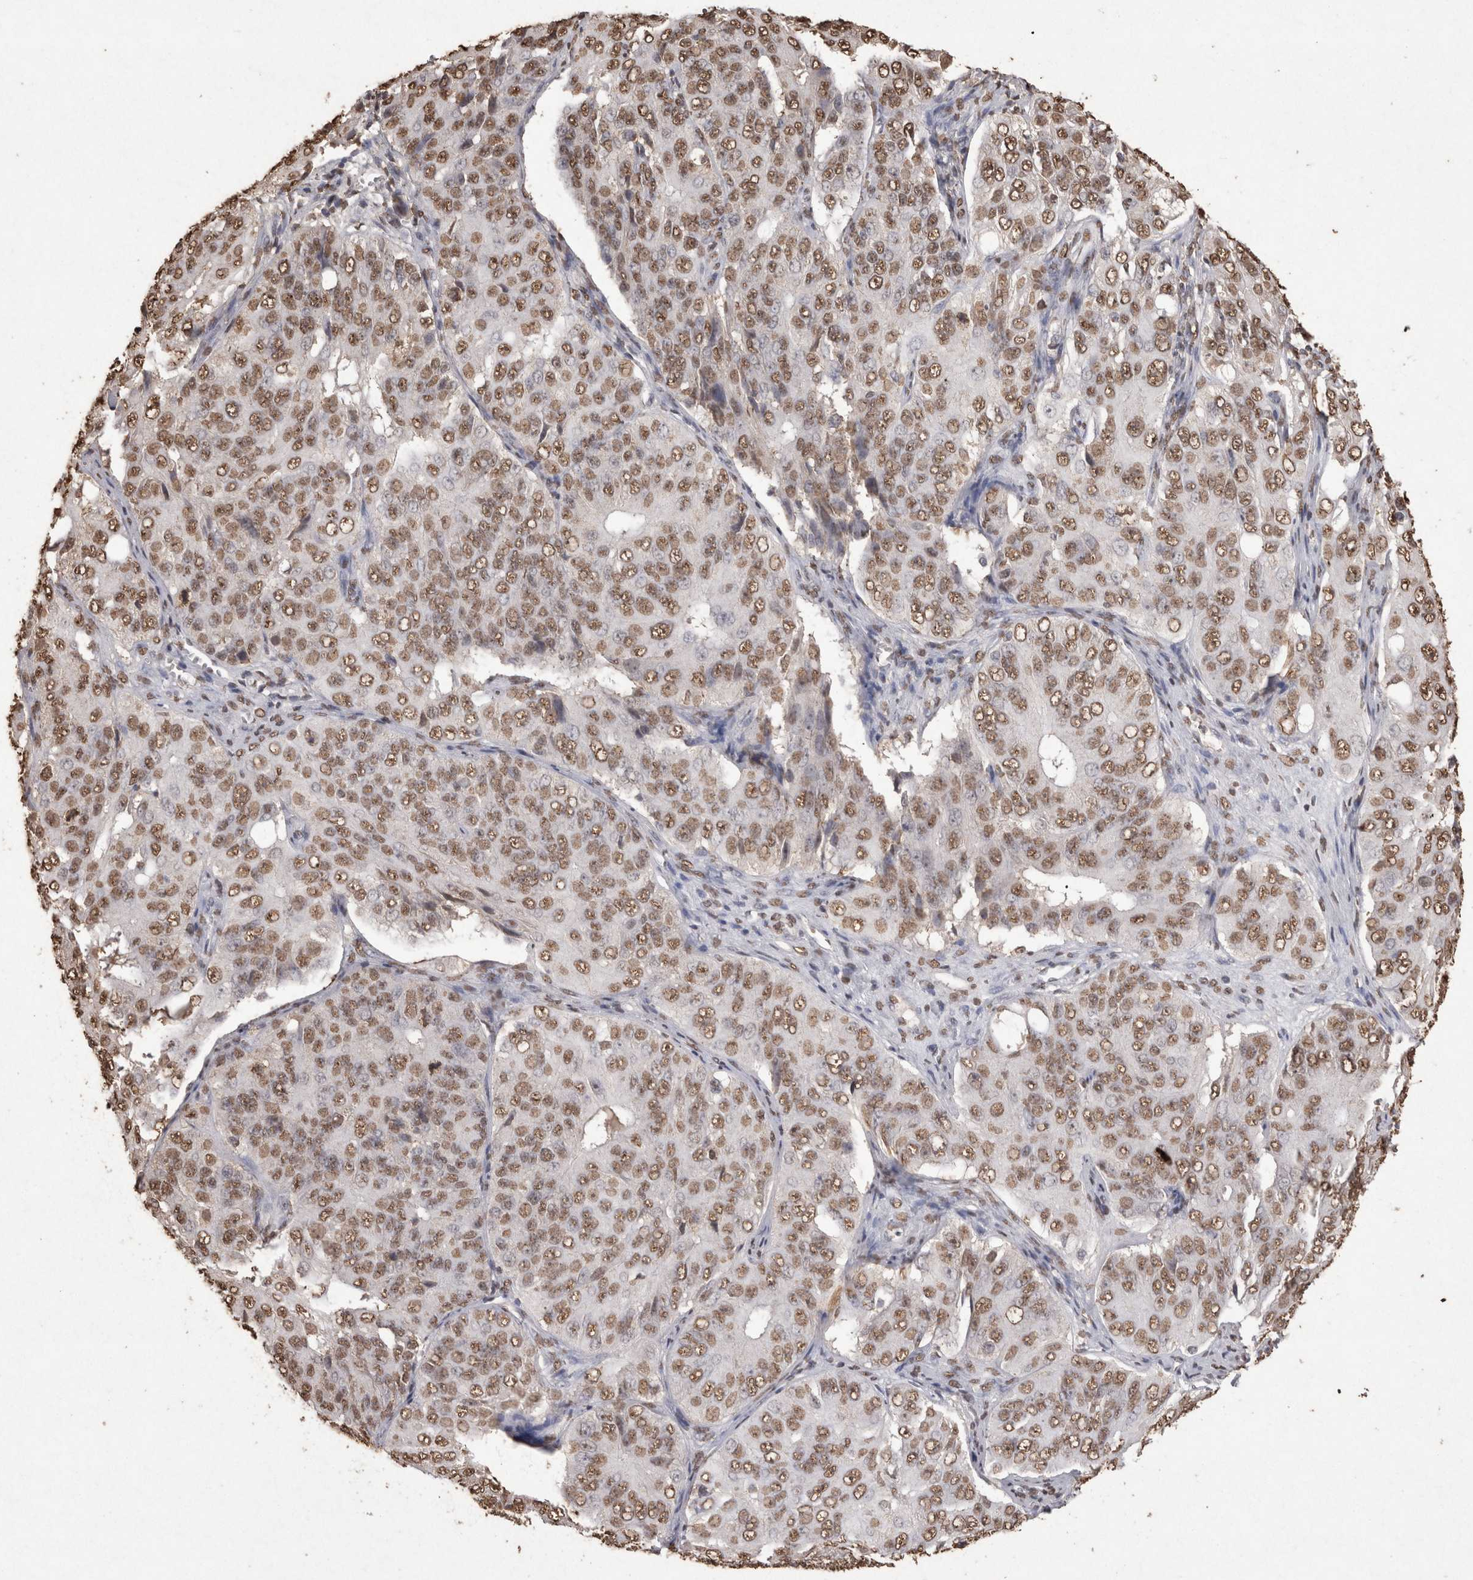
{"staining": {"intensity": "moderate", "quantity": ">75%", "location": "nuclear"}, "tissue": "ovarian cancer", "cell_type": "Tumor cells", "image_type": "cancer", "snomed": [{"axis": "morphology", "description": "Carcinoma, endometroid"}, {"axis": "topography", "description": "Ovary"}], "caption": "Immunohistochemical staining of endometroid carcinoma (ovarian) shows moderate nuclear protein positivity in approximately >75% of tumor cells. (brown staining indicates protein expression, while blue staining denotes nuclei).", "gene": "POU5F1", "patient": {"sex": "female", "age": 51}}